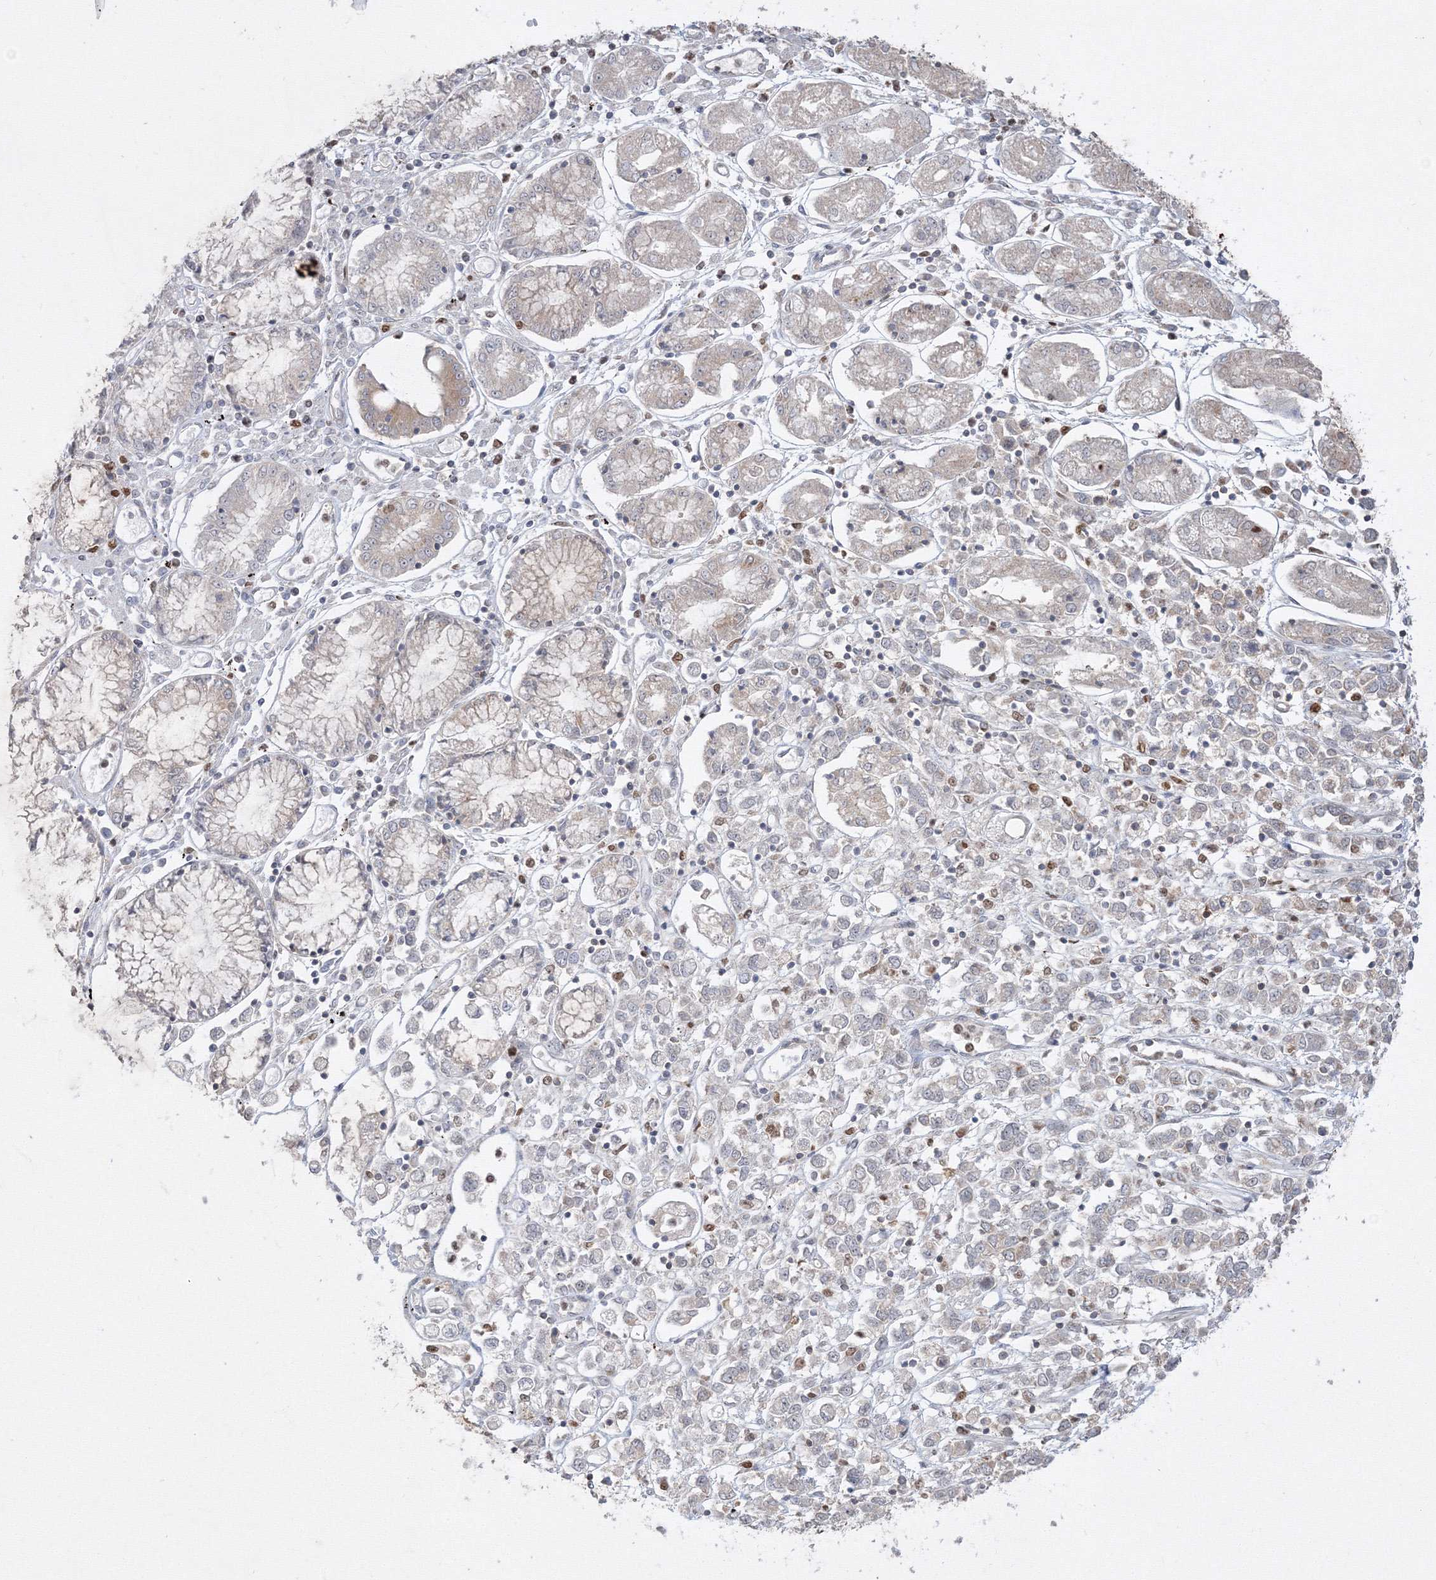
{"staining": {"intensity": "negative", "quantity": "none", "location": "none"}, "tissue": "stomach cancer", "cell_type": "Tumor cells", "image_type": "cancer", "snomed": [{"axis": "morphology", "description": "Adenocarcinoma, NOS"}, {"axis": "topography", "description": "Stomach"}], "caption": "There is no significant positivity in tumor cells of stomach adenocarcinoma. (DAB immunohistochemistry with hematoxylin counter stain).", "gene": "TMEM50B", "patient": {"sex": "female", "age": 76}}